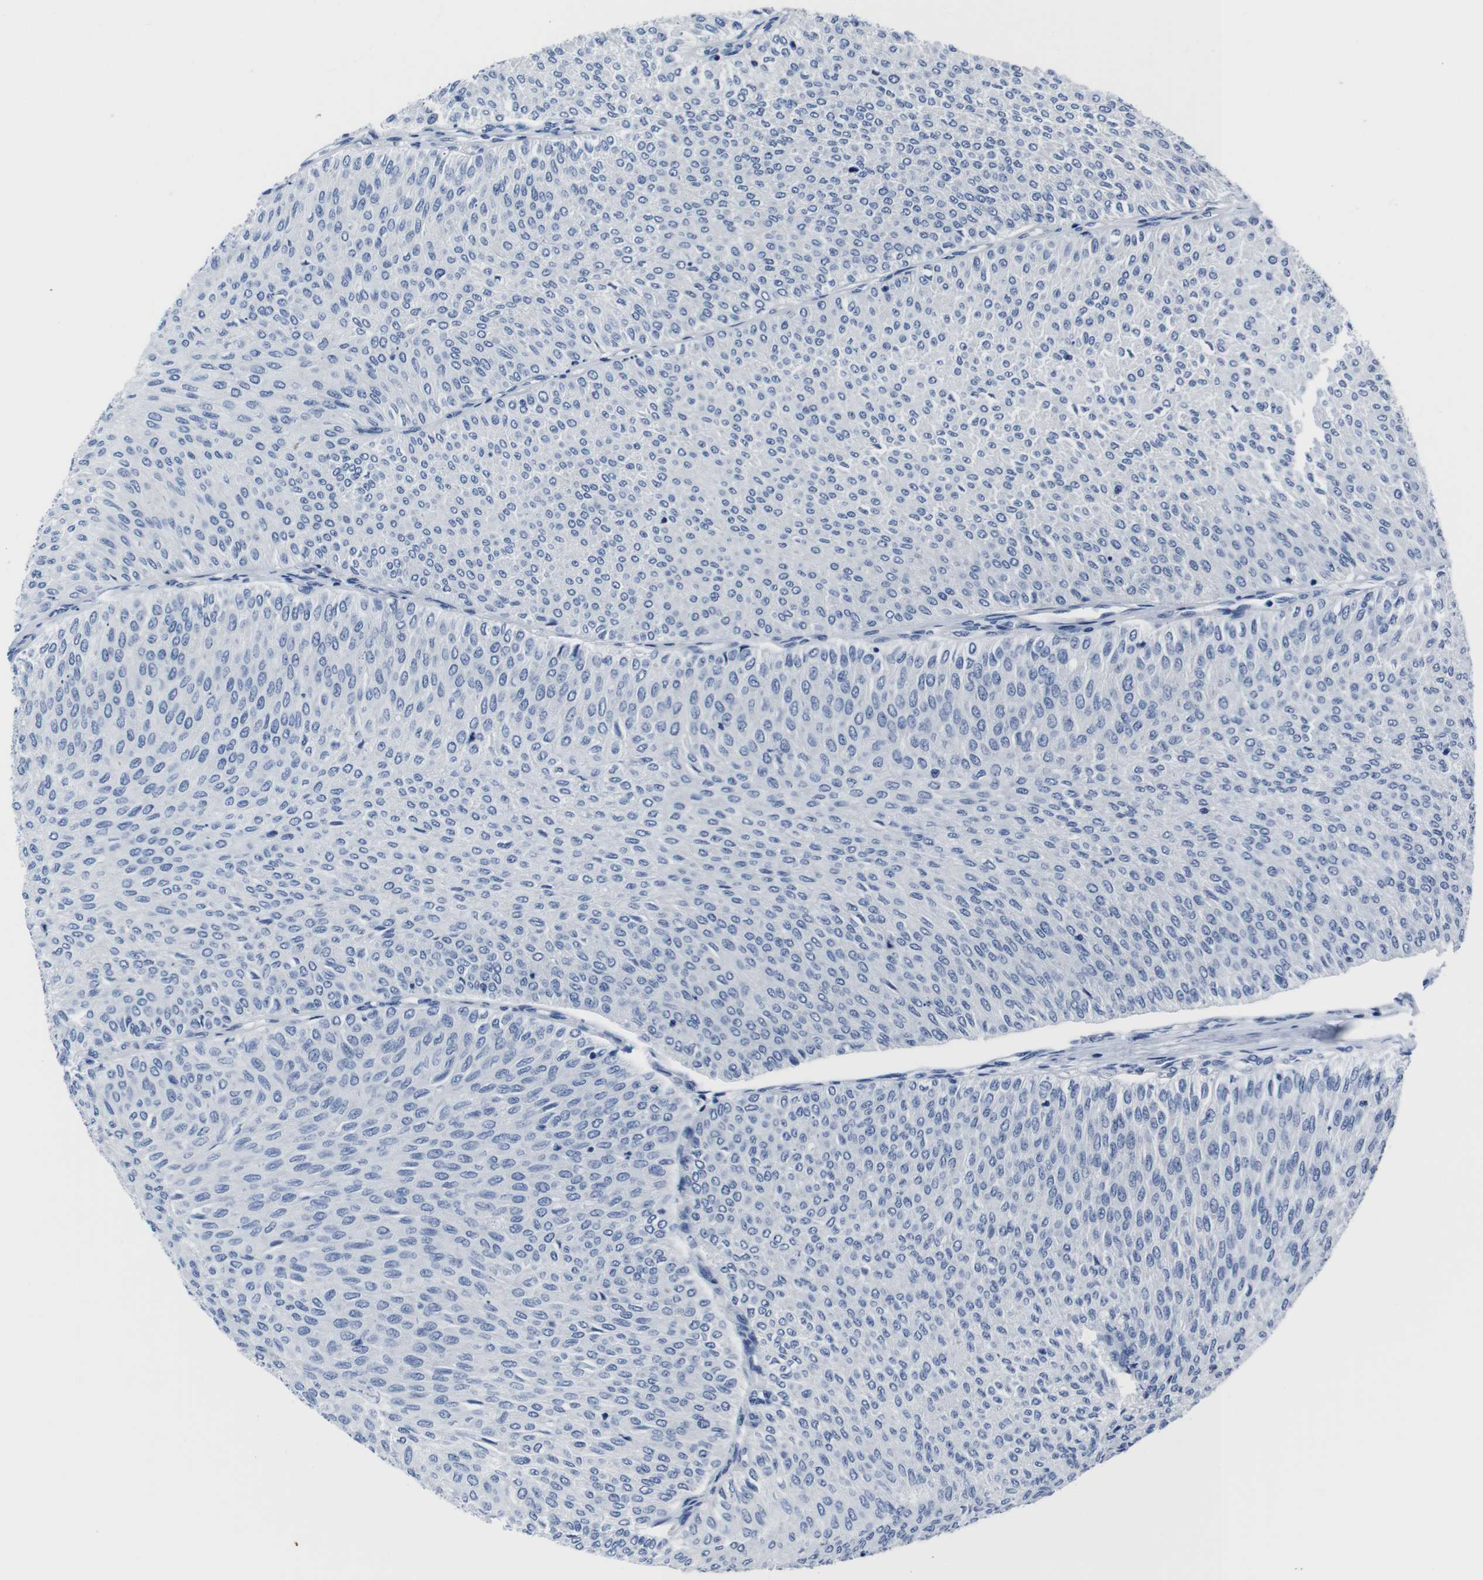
{"staining": {"intensity": "negative", "quantity": "none", "location": "none"}, "tissue": "urothelial cancer", "cell_type": "Tumor cells", "image_type": "cancer", "snomed": [{"axis": "morphology", "description": "Urothelial carcinoma, Low grade"}, {"axis": "topography", "description": "Urinary bladder"}], "caption": "The histopathology image exhibits no significant staining in tumor cells of urothelial cancer.", "gene": "EIF4A1", "patient": {"sex": "male", "age": 78}}